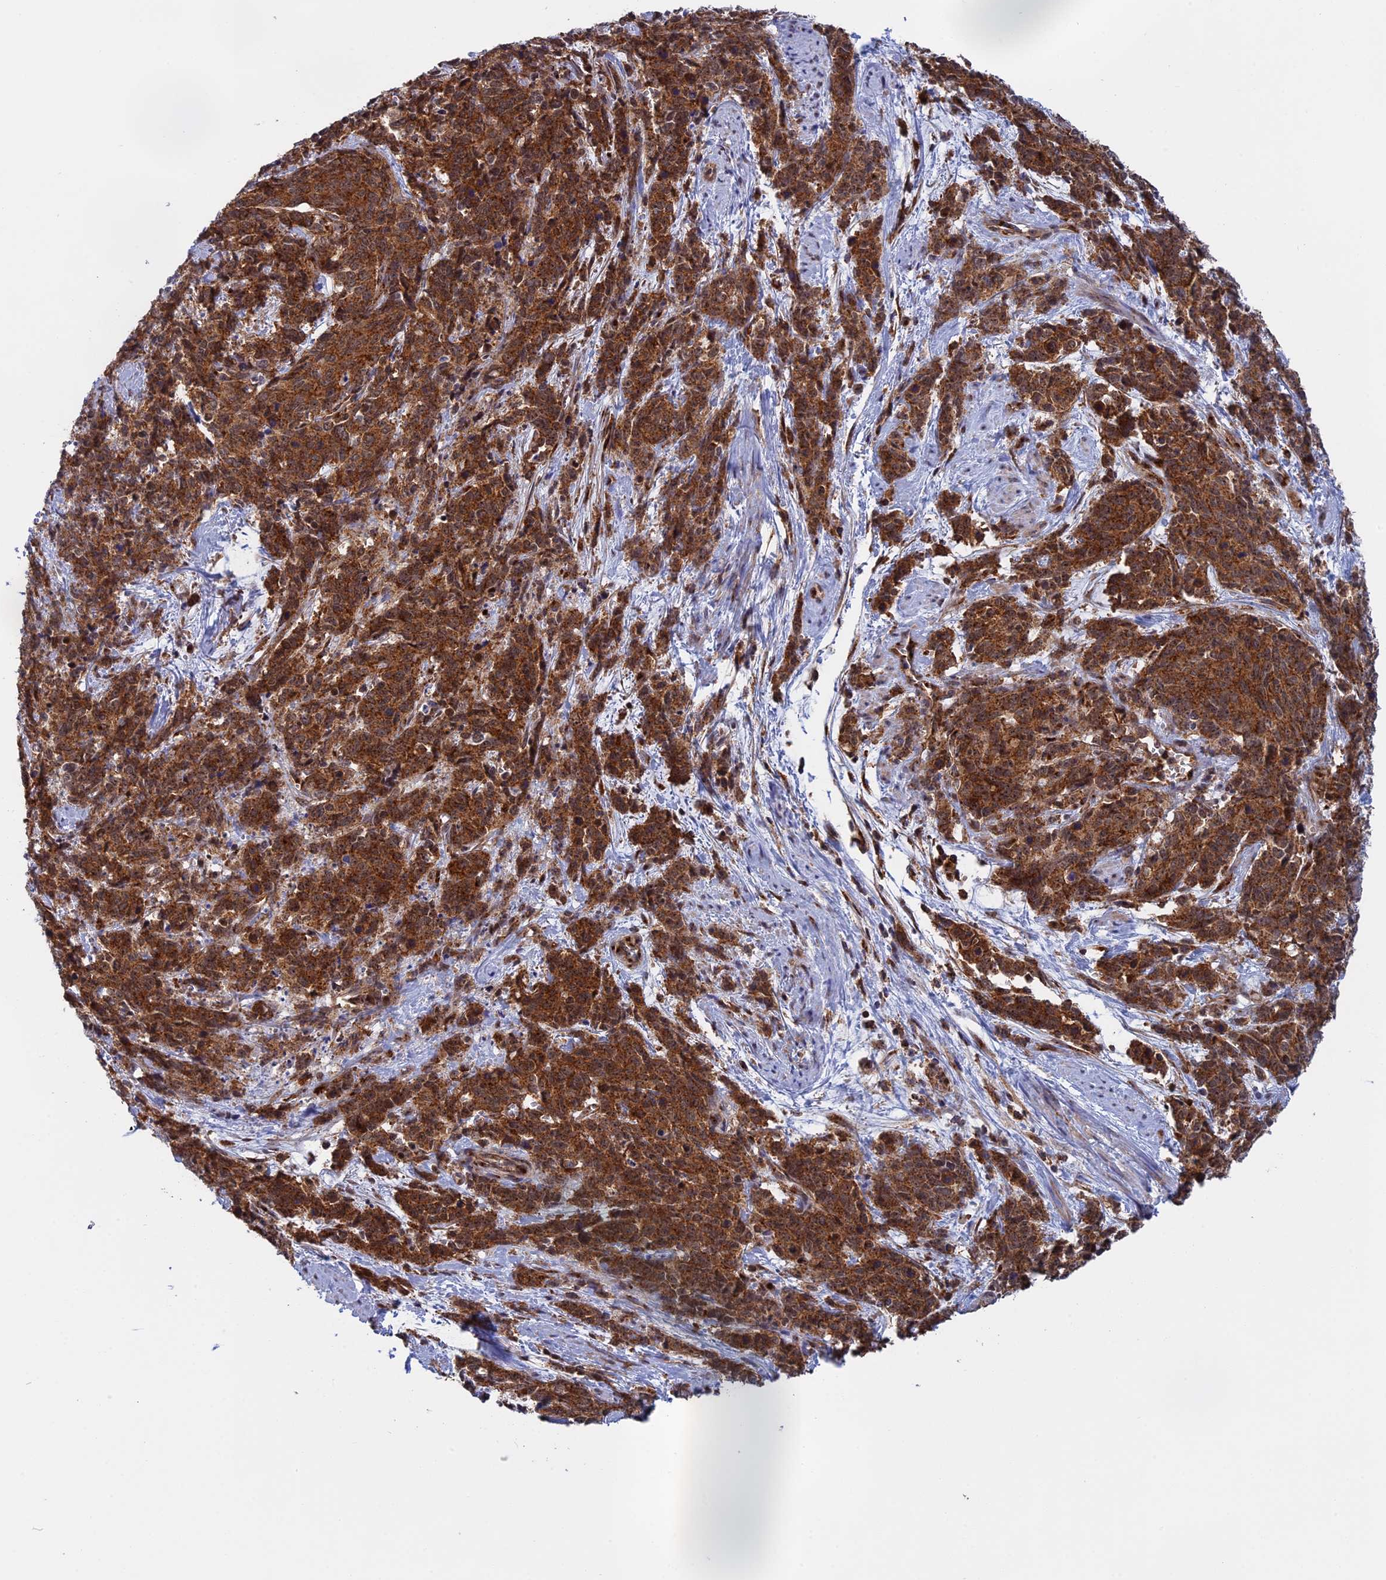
{"staining": {"intensity": "strong", "quantity": ">75%", "location": "cytoplasmic/membranous"}, "tissue": "cervical cancer", "cell_type": "Tumor cells", "image_type": "cancer", "snomed": [{"axis": "morphology", "description": "Squamous cell carcinoma, NOS"}, {"axis": "topography", "description": "Cervix"}], "caption": "The photomicrograph exhibits a brown stain indicating the presence of a protein in the cytoplasmic/membranous of tumor cells in cervical cancer (squamous cell carcinoma).", "gene": "CLINT1", "patient": {"sex": "female", "age": 60}}